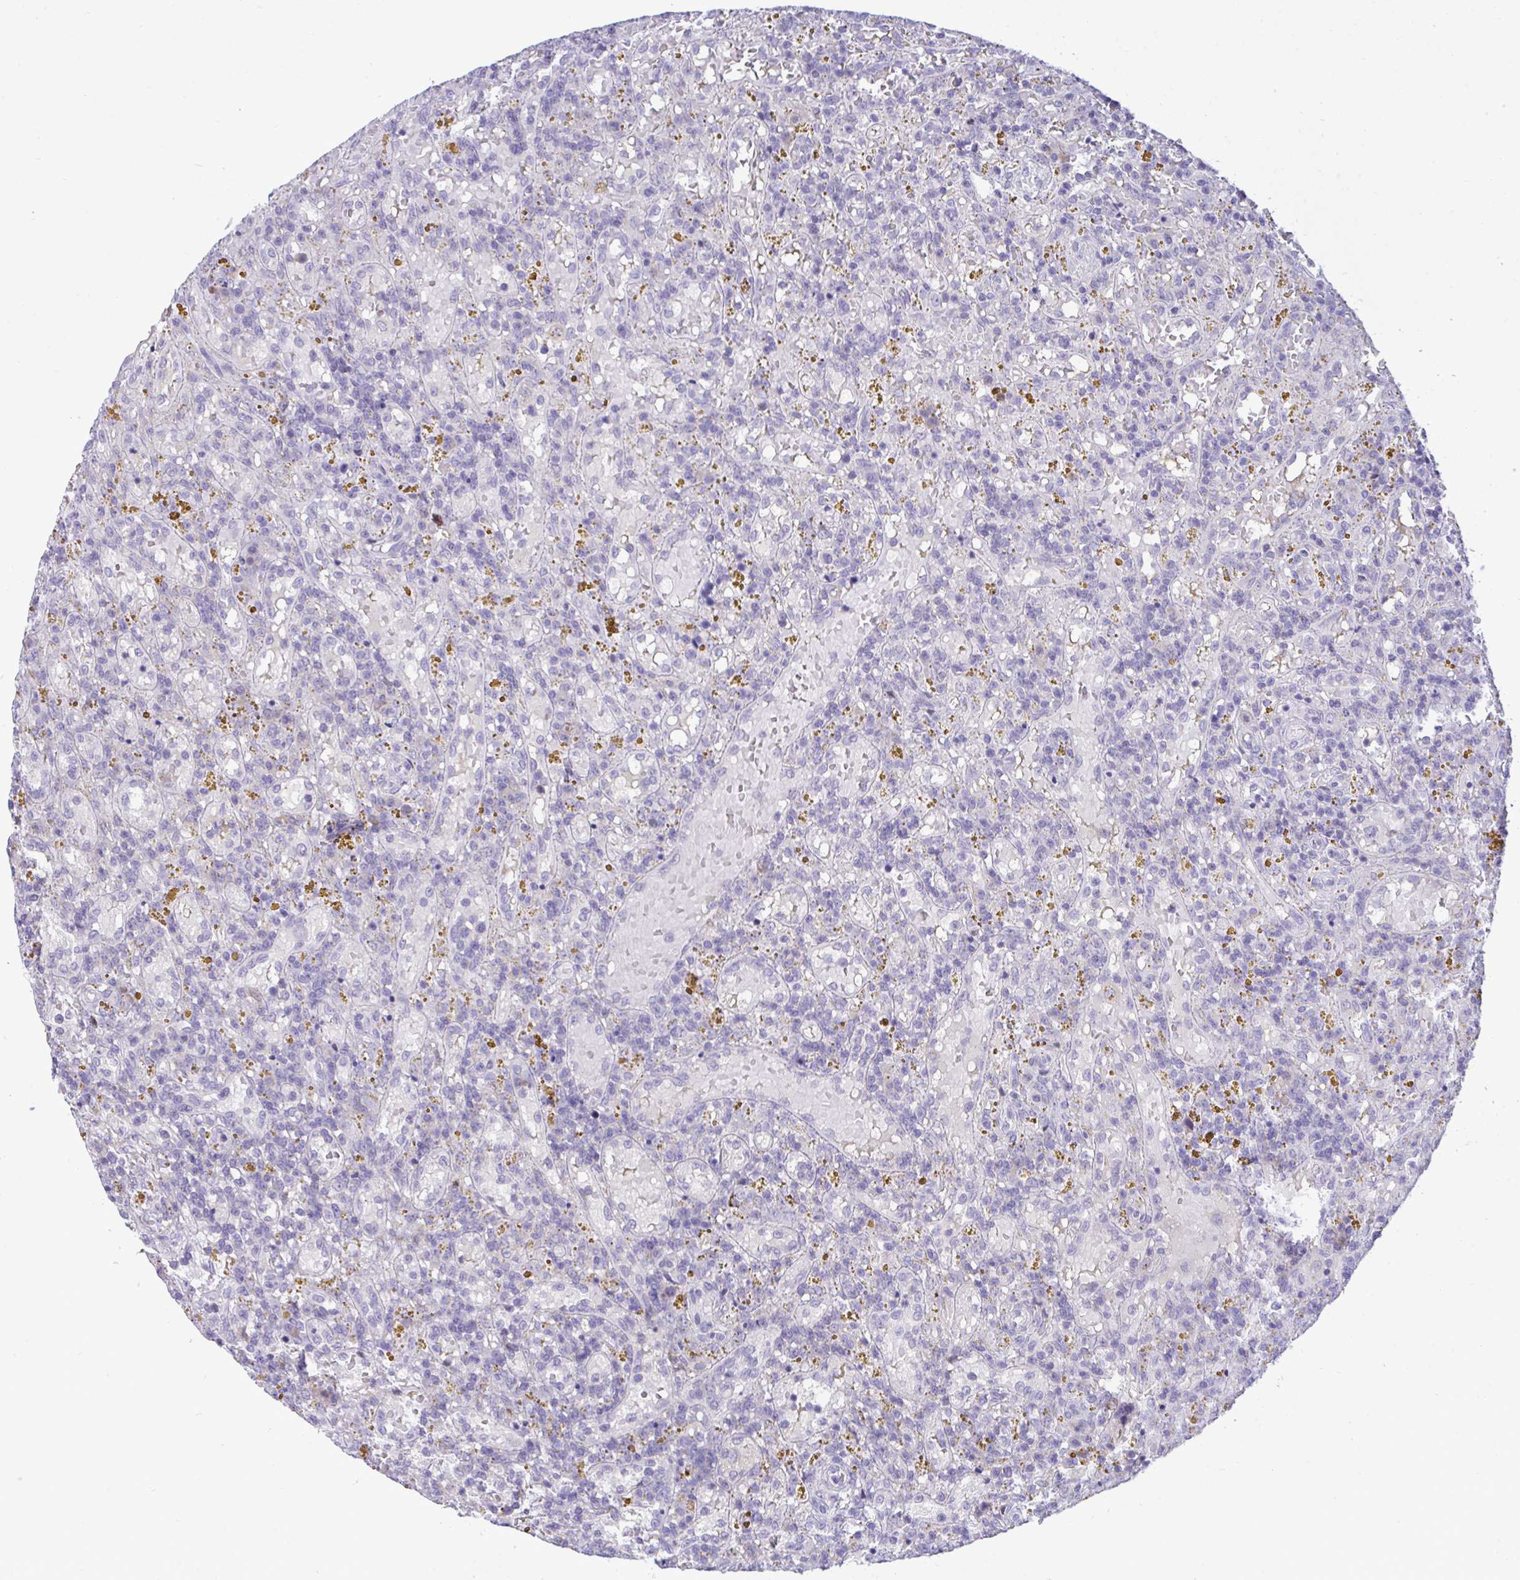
{"staining": {"intensity": "negative", "quantity": "none", "location": "none"}, "tissue": "lymphoma", "cell_type": "Tumor cells", "image_type": "cancer", "snomed": [{"axis": "morphology", "description": "Malignant lymphoma, non-Hodgkin's type, Low grade"}, {"axis": "topography", "description": "Spleen"}], "caption": "A high-resolution histopathology image shows immunohistochemistry (IHC) staining of low-grade malignant lymphoma, non-Hodgkin's type, which demonstrates no significant staining in tumor cells.", "gene": "EPOP", "patient": {"sex": "female", "age": 65}}